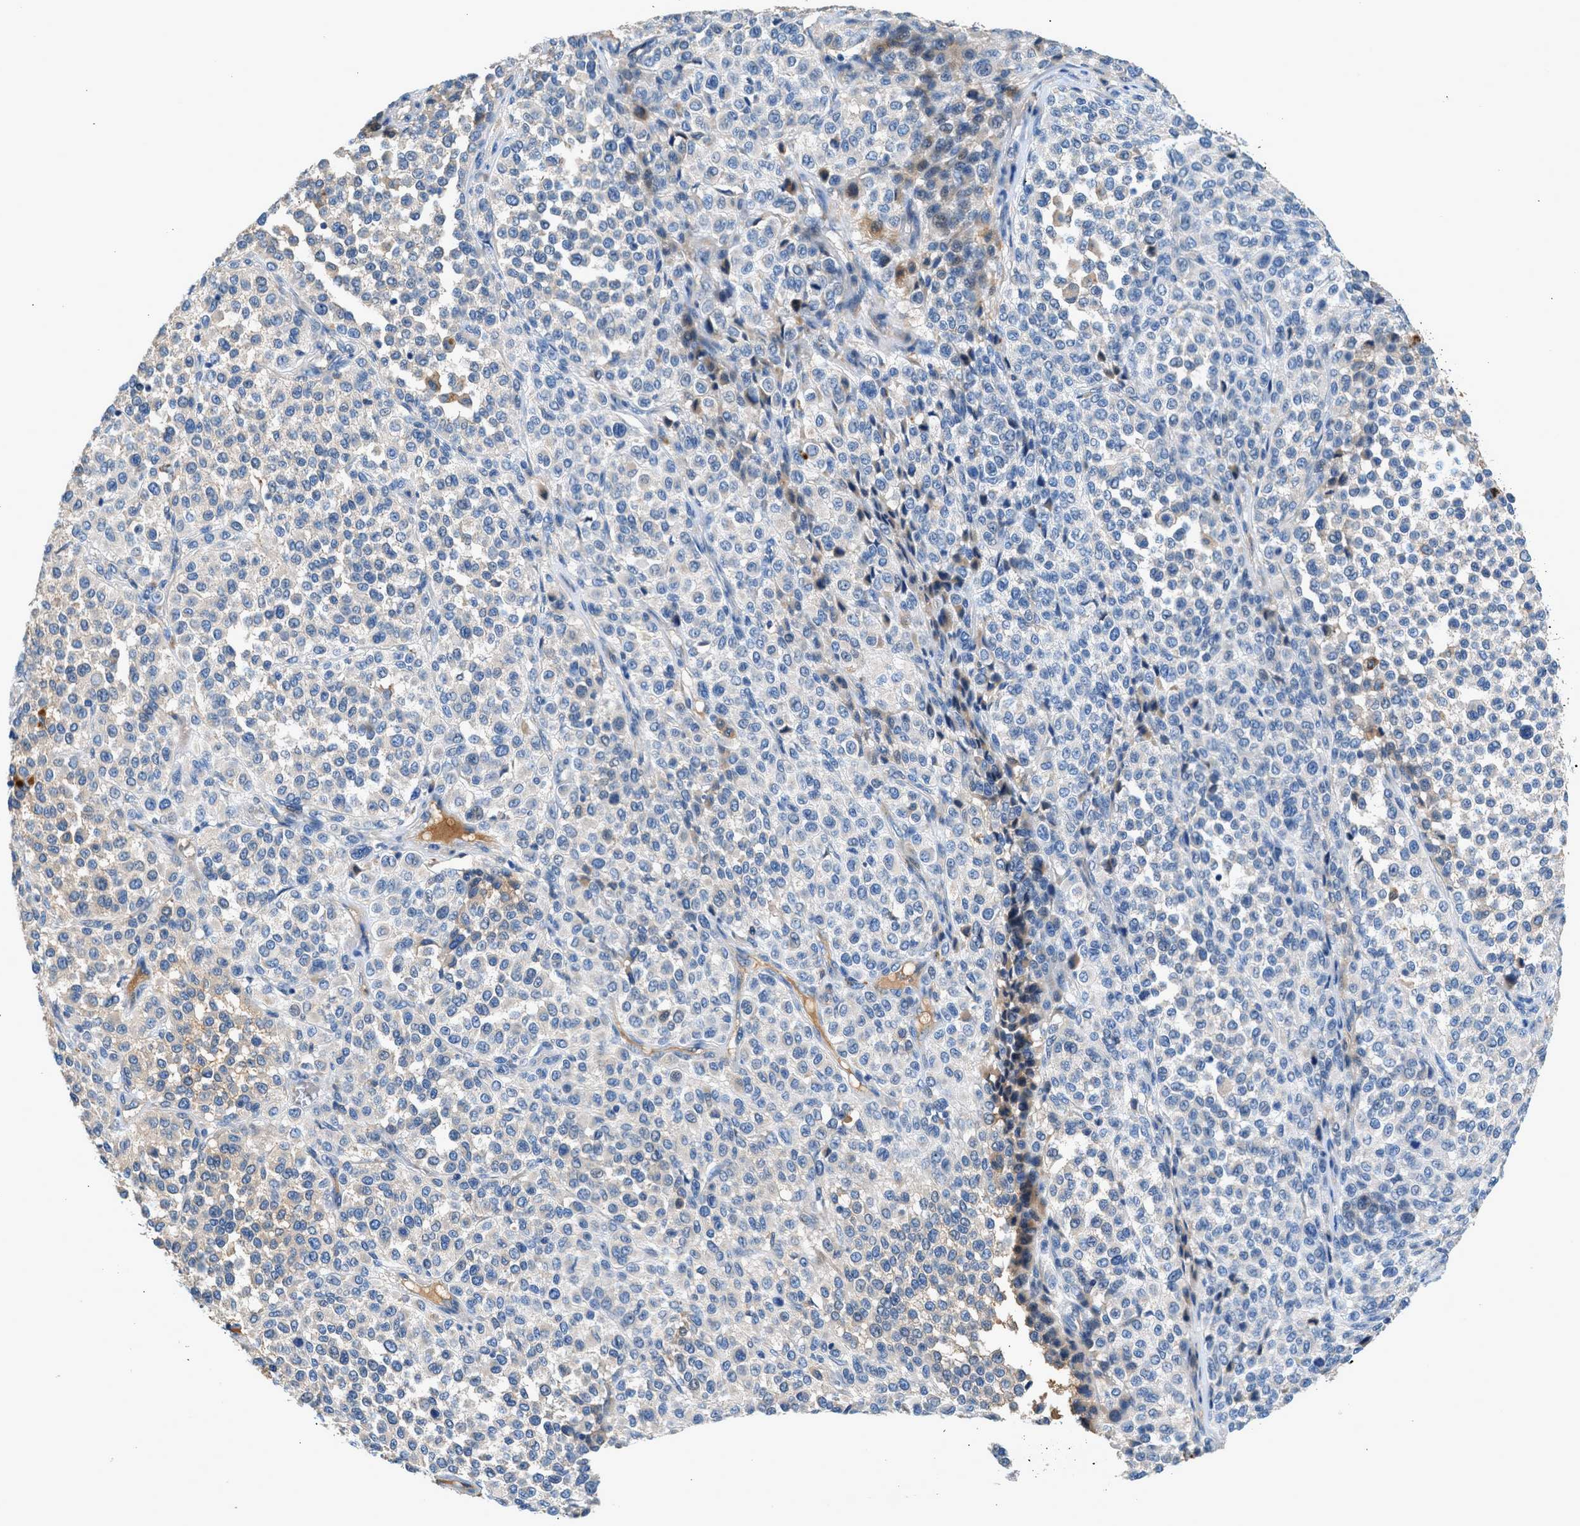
{"staining": {"intensity": "negative", "quantity": "none", "location": "none"}, "tissue": "melanoma", "cell_type": "Tumor cells", "image_type": "cancer", "snomed": [{"axis": "morphology", "description": "Malignant melanoma, Metastatic site"}, {"axis": "topography", "description": "Pancreas"}], "caption": "Malignant melanoma (metastatic site) was stained to show a protein in brown. There is no significant positivity in tumor cells. (Stains: DAB IHC with hematoxylin counter stain, Microscopy: brightfield microscopy at high magnification).", "gene": "RWDD2B", "patient": {"sex": "female", "age": 30}}